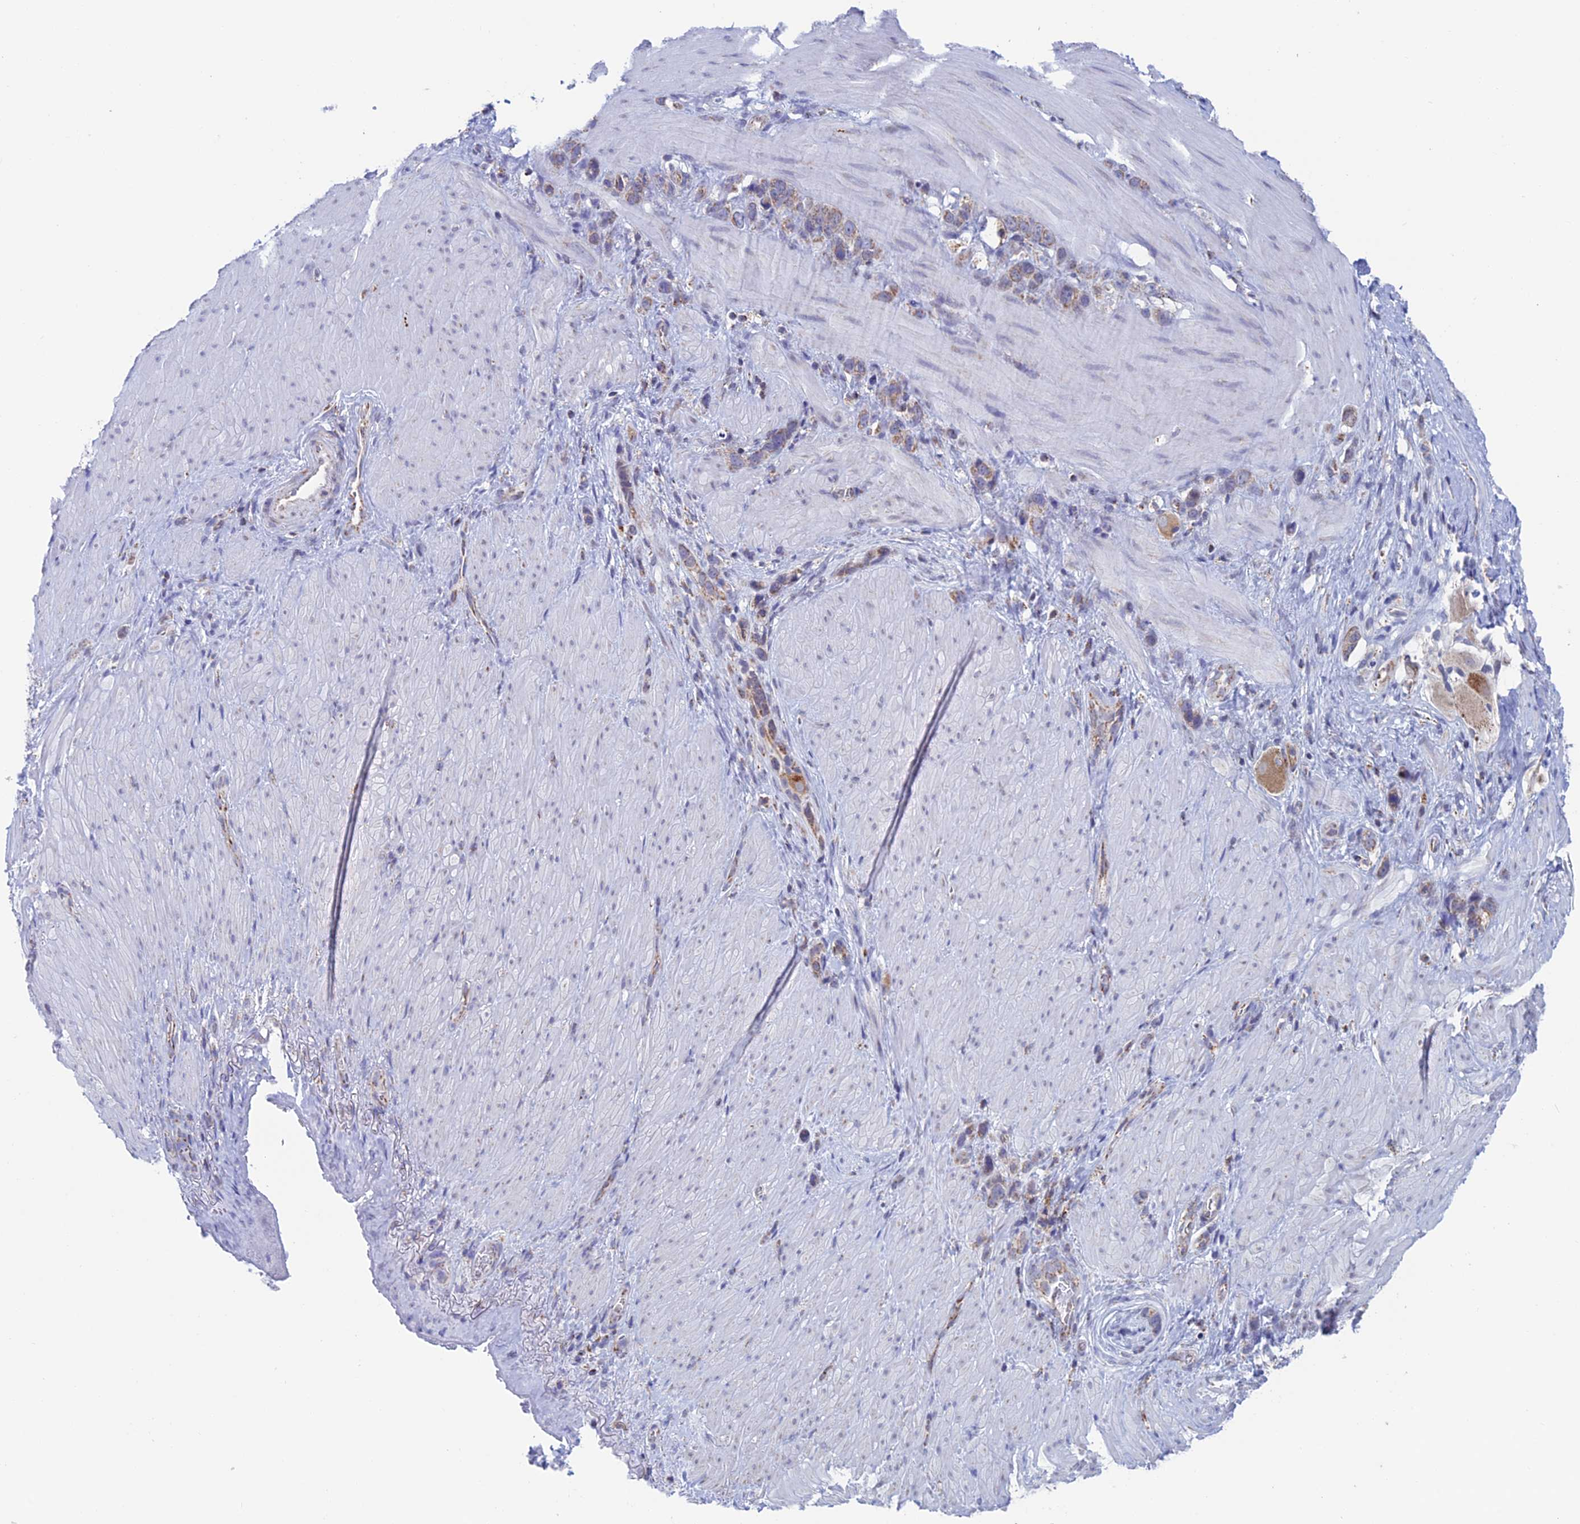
{"staining": {"intensity": "weak", "quantity": ">75%", "location": "cytoplasmic/membranous"}, "tissue": "stomach cancer", "cell_type": "Tumor cells", "image_type": "cancer", "snomed": [{"axis": "morphology", "description": "Adenocarcinoma, NOS"}, {"axis": "topography", "description": "Stomach"}], "caption": "High-power microscopy captured an immunohistochemistry photomicrograph of adenocarcinoma (stomach), revealing weak cytoplasmic/membranous expression in about >75% of tumor cells.", "gene": "ZNG1B", "patient": {"sex": "female", "age": 65}}